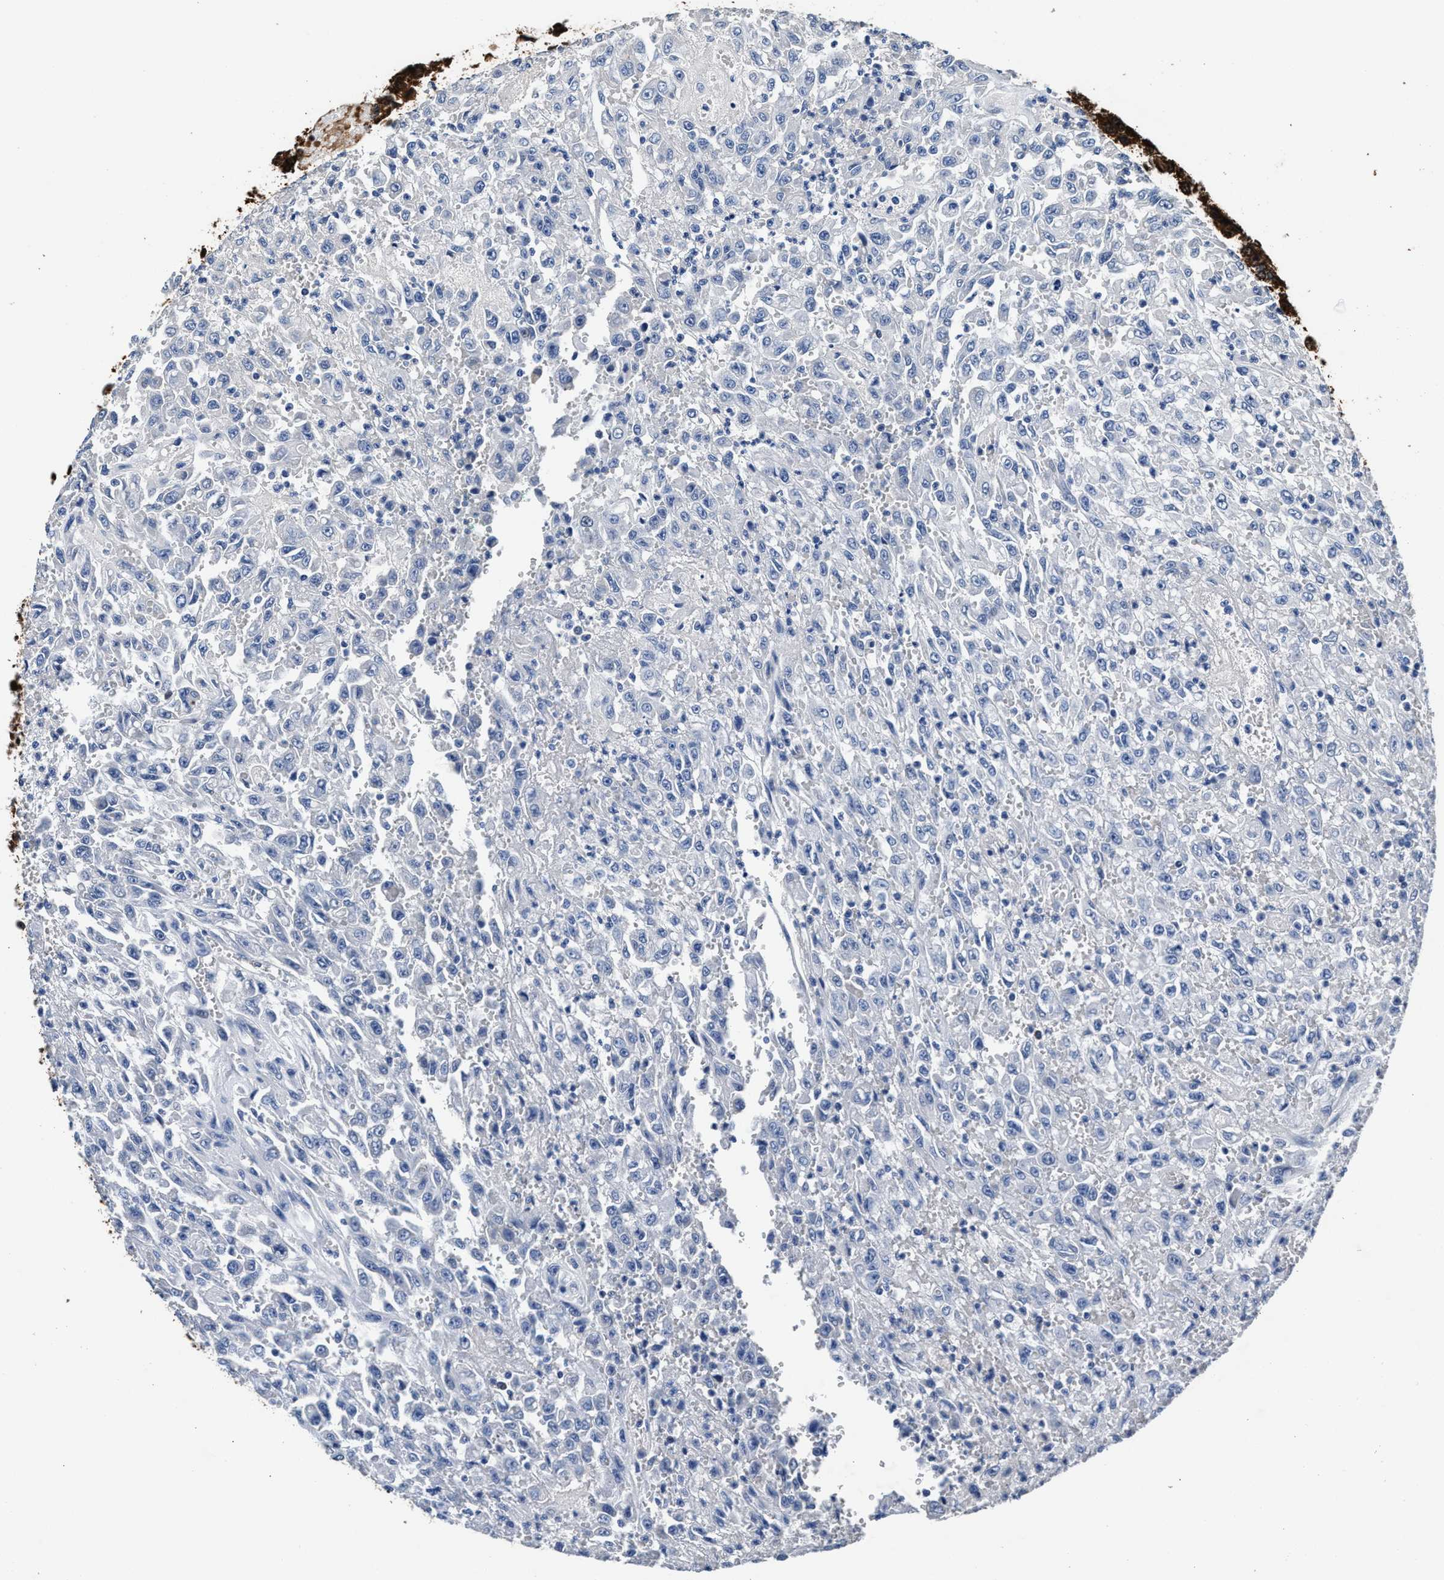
{"staining": {"intensity": "negative", "quantity": "none", "location": "none"}, "tissue": "urothelial cancer", "cell_type": "Tumor cells", "image_type": "cancer", "snomed": [{"axis": "morphology", "description": "Urothelial carcinoma, High grade"}, {"axis": "topography", "description": "Urinary bladder"}], "caption": "This is a histopathology image of IHC staining of urothelial cancer, which shows no staining in tumor cells.", "gene": "GSTM1", "patient": {"sex": "male", "age": 46}}